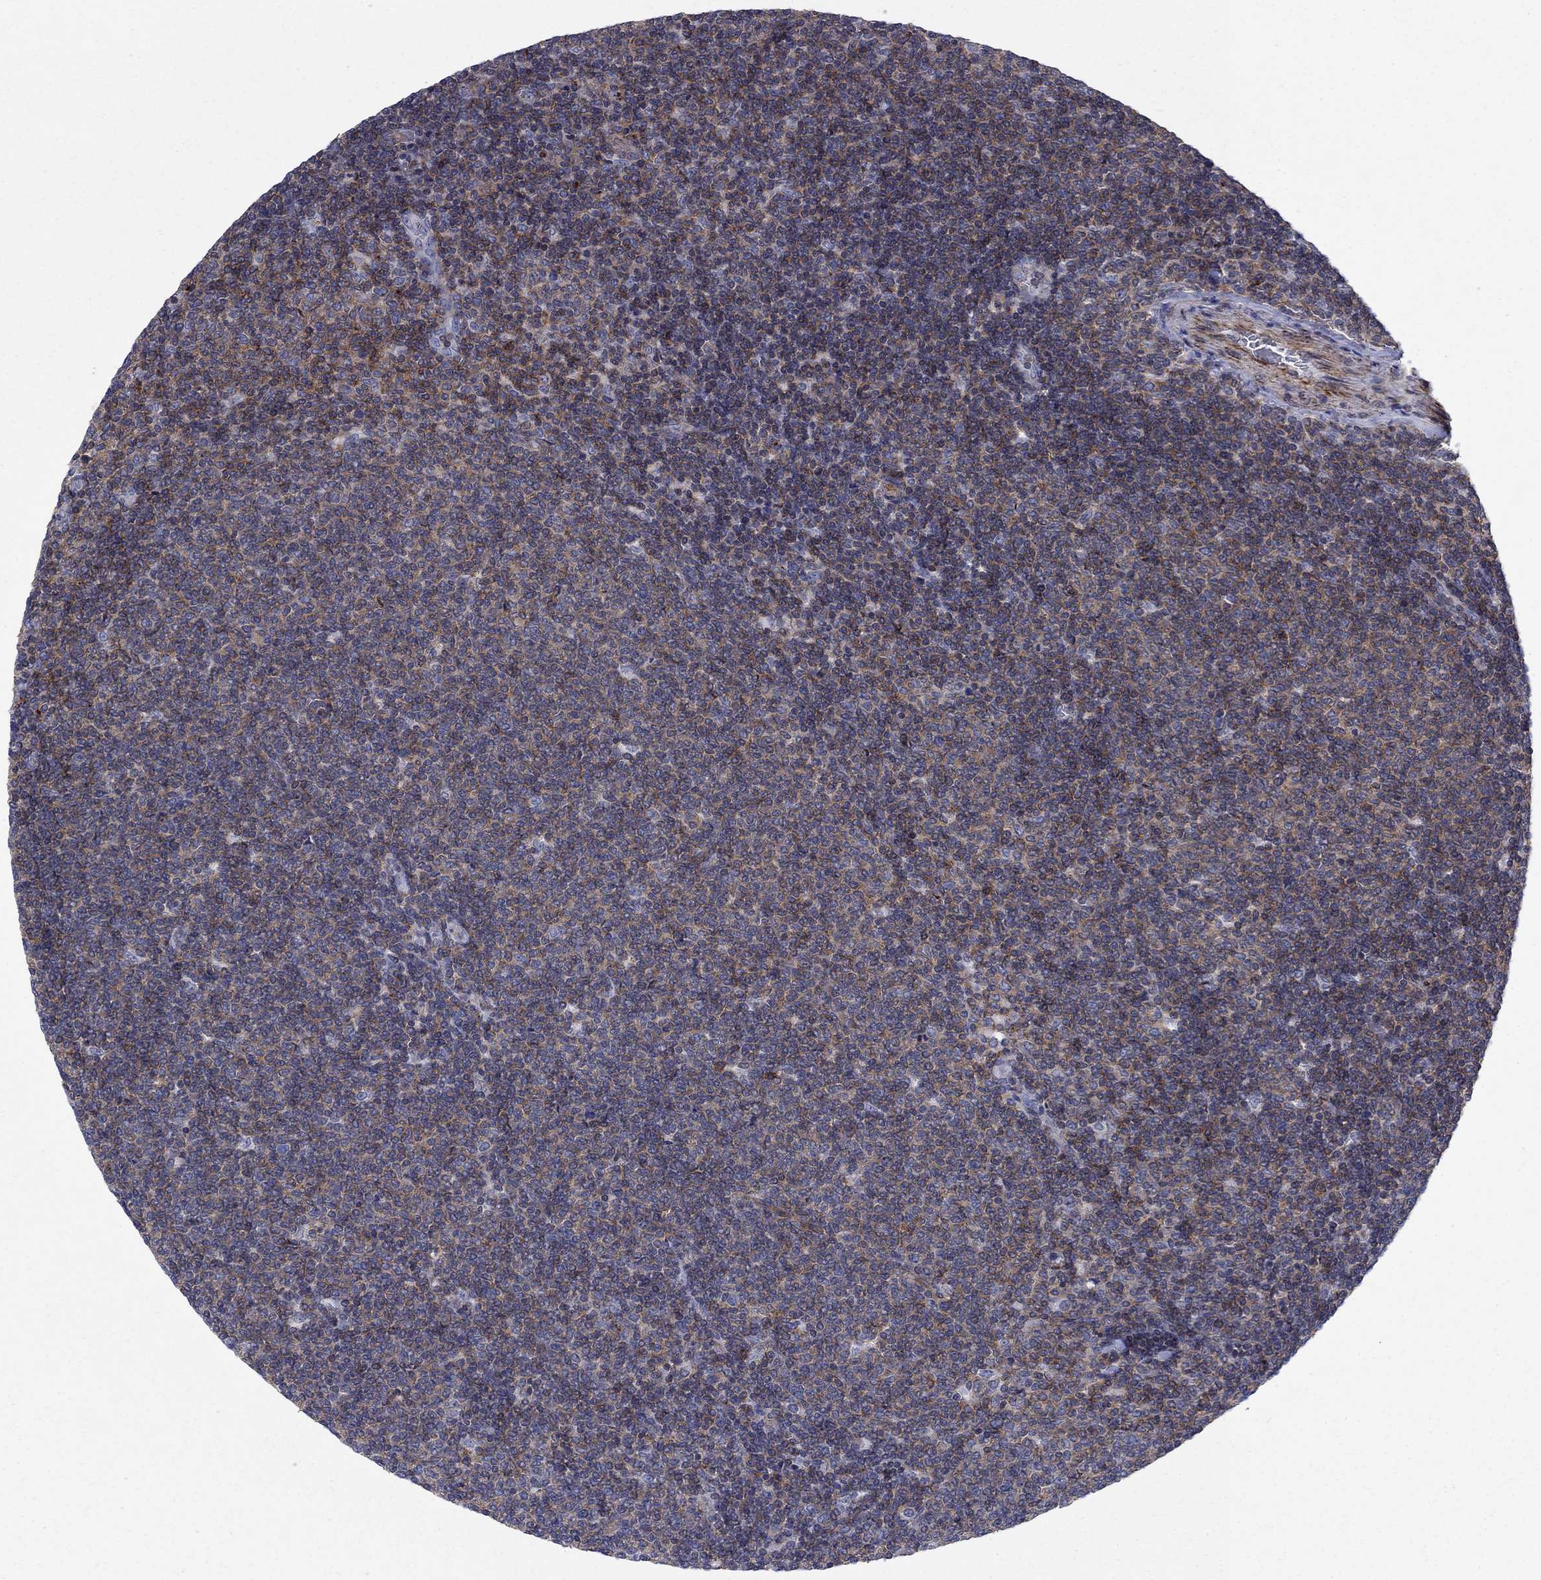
{"staining": {"intensity": "moderate", "quantity": "25%-75%", "location": "cytoplasmic/membranous"}, "tissue": "lymphoma", "cell_type": "Tumor cells", "image_type": "cancer", "snomed": [{"axis": "morphology", "description": "Malignant lymphoma, non-Hodgkin's type, Low grade"}, {"axis": "topography", "description": "Lymph node"}], "caption": "Immunohistochemistry (IHC) micrograph of lymphoma stained for a protein (brown), which displays medium levels of moderate cytoplasmic/membranous expression in about 25%-75% of tumor cells.", "gene": "PSD4", "patient": {"sex": "male", "age": 52}}